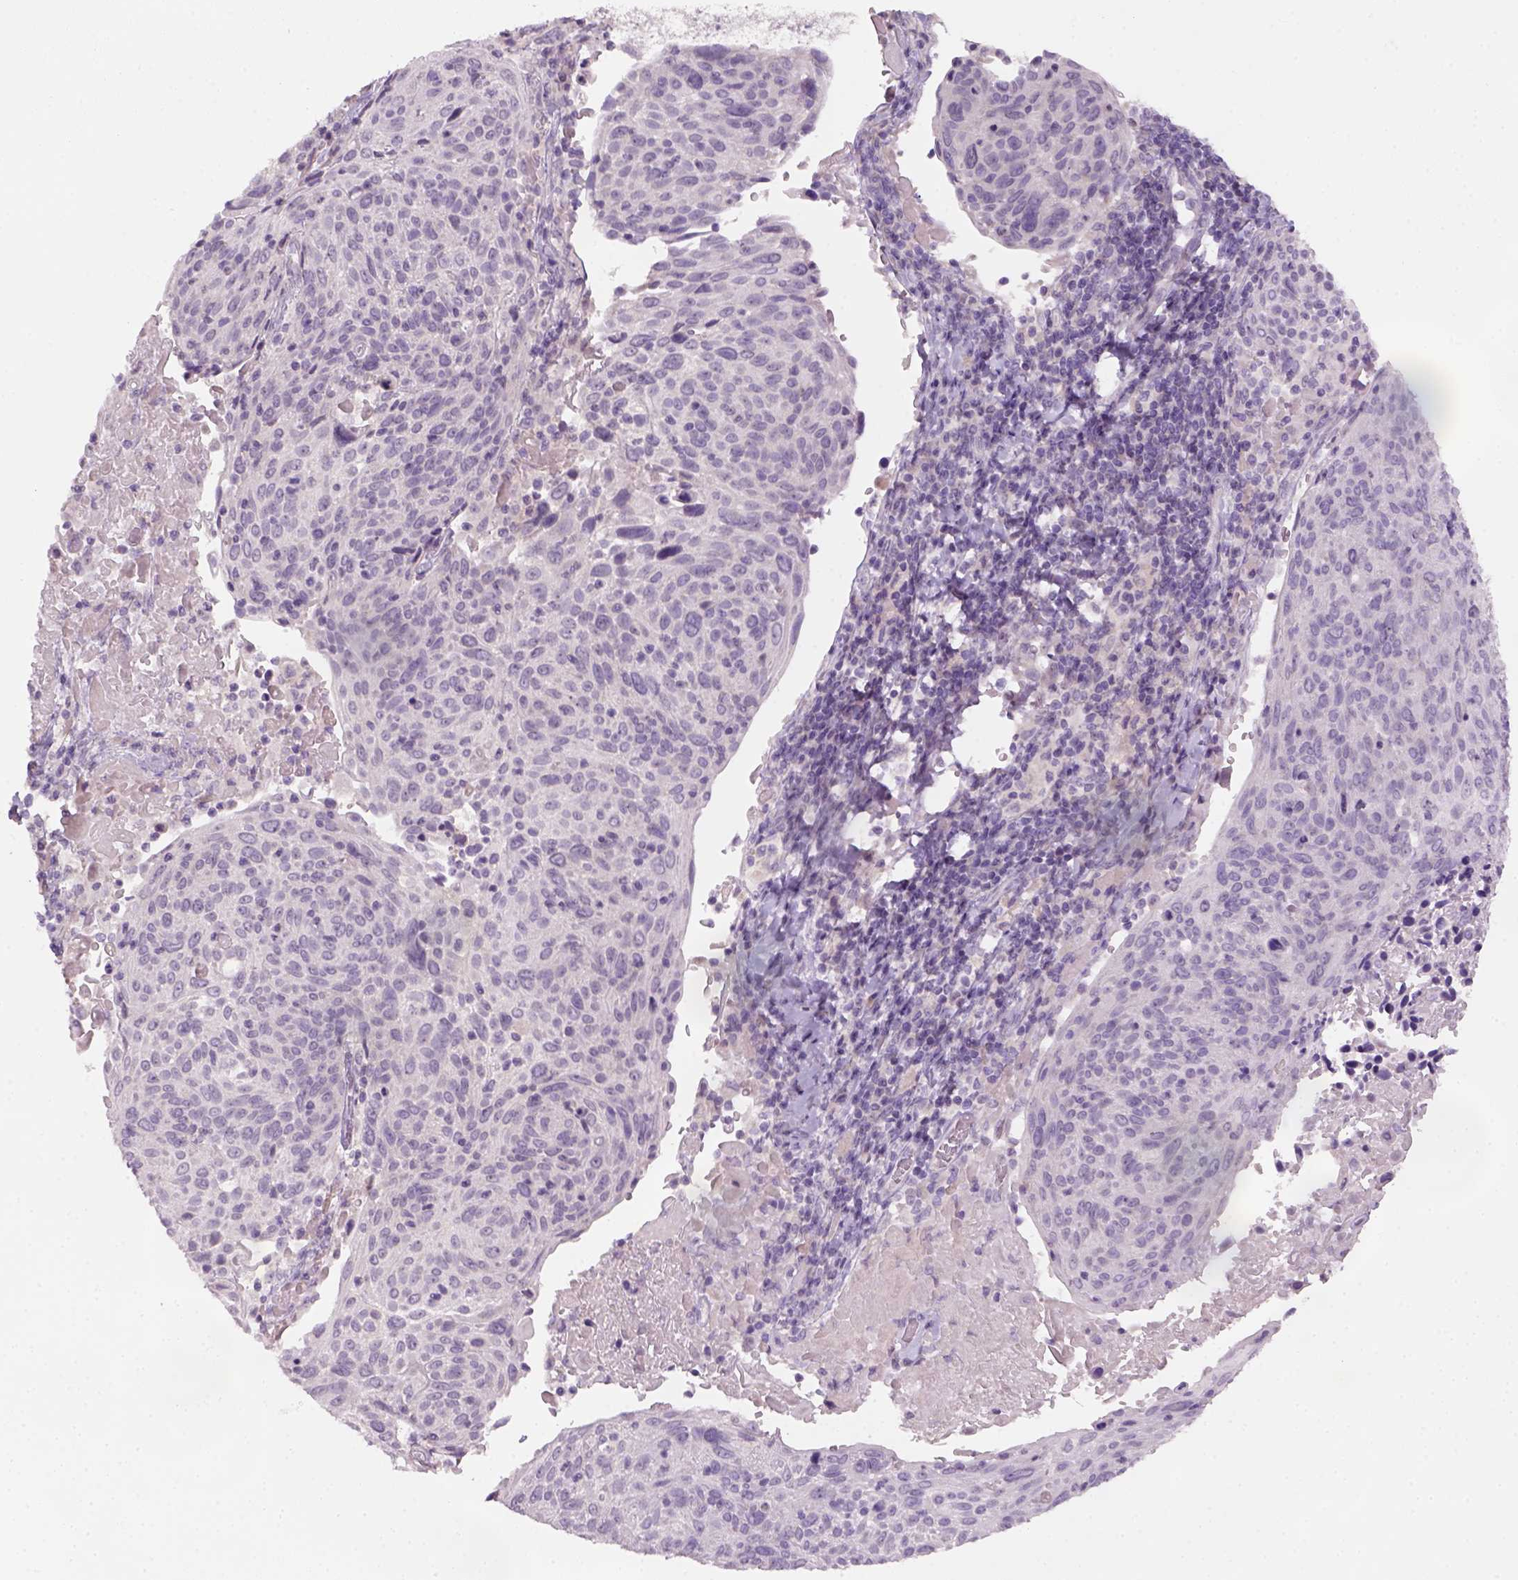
{"staining": {"intensity": "negative", "quantity": "none", "location": "none"}, "tissue": "cervical cancer", "cell_type": "Tumor cells", "image_type": "cancer", "snomed": [{"axis": "morphology", "description": "Squamous cell carcinoma, NOS"}, {"axis": "topography", "description": "Cervix"}], "caption": "Micrograph shows no significant protein positivity in tumor cells of cervical cancer (squamous cell carcinoma).", "gene": "GFI1B", "patient": {"sex": "female", "age": 61}}